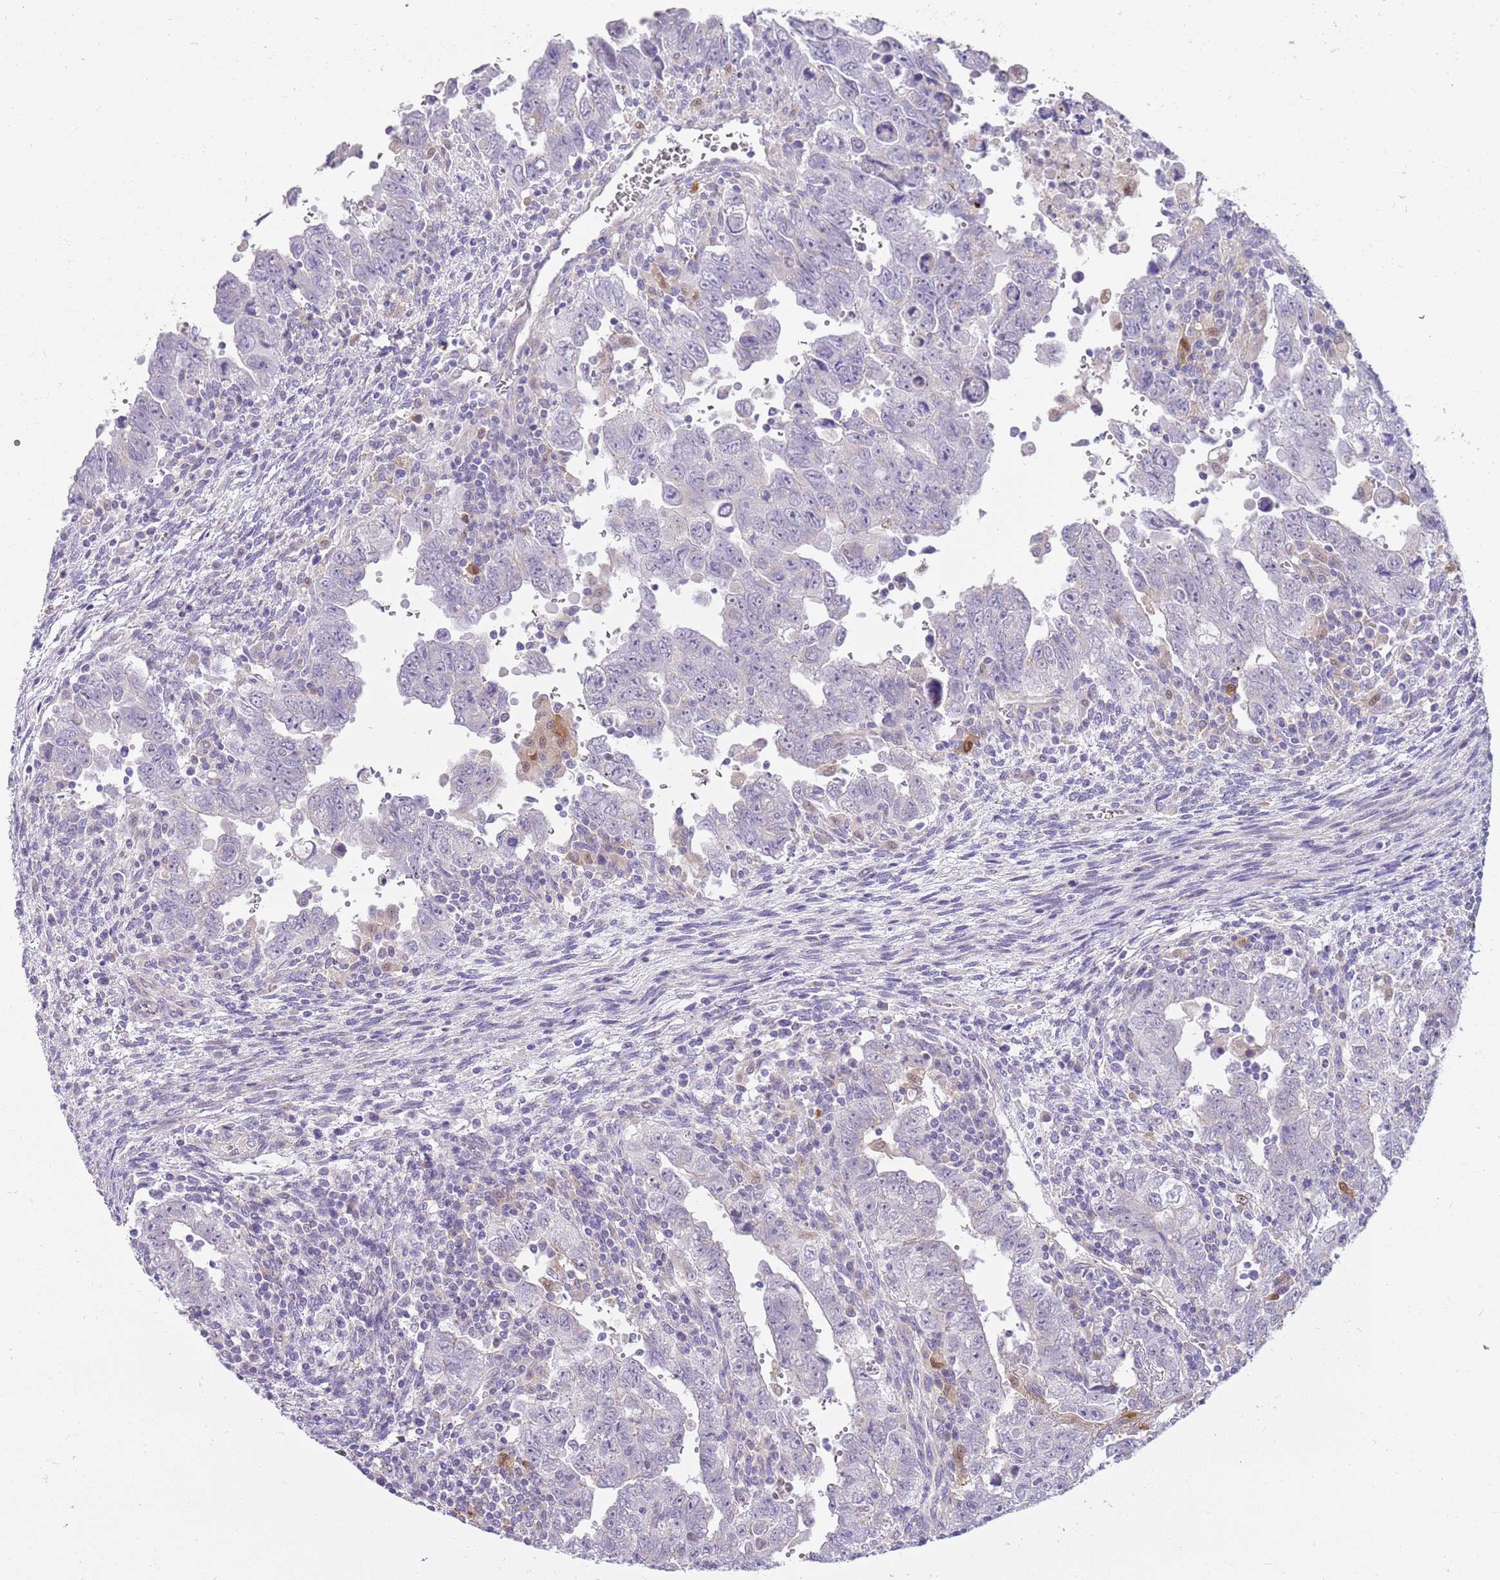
{"staining": {"intensity": "negative", "quantity": "none", "location": "none"}, "tissue": "testis cancer", "cell_type": "Tumor cells", "image_type": "cancer", "snomed": [{"axis": "morphology", "description": "Carcinoma, Embryonal, NOS"}, {"axis": "topography", "description": "Testis"}], "caption": "IHC micrograph of neoplastic tissue: human embryonal carcinoma (testis) stained with DAB (3,3'-diaminobenzidine) displays no significant protein positivity in tumor cells. (Brightfield microscopy of DAB (3,3'-diaminobenzidine) immunohistochemistry (IHC) at high magnification).", "gene": "DIPK1C", "patient": {"sex": "male", "age": 28}}